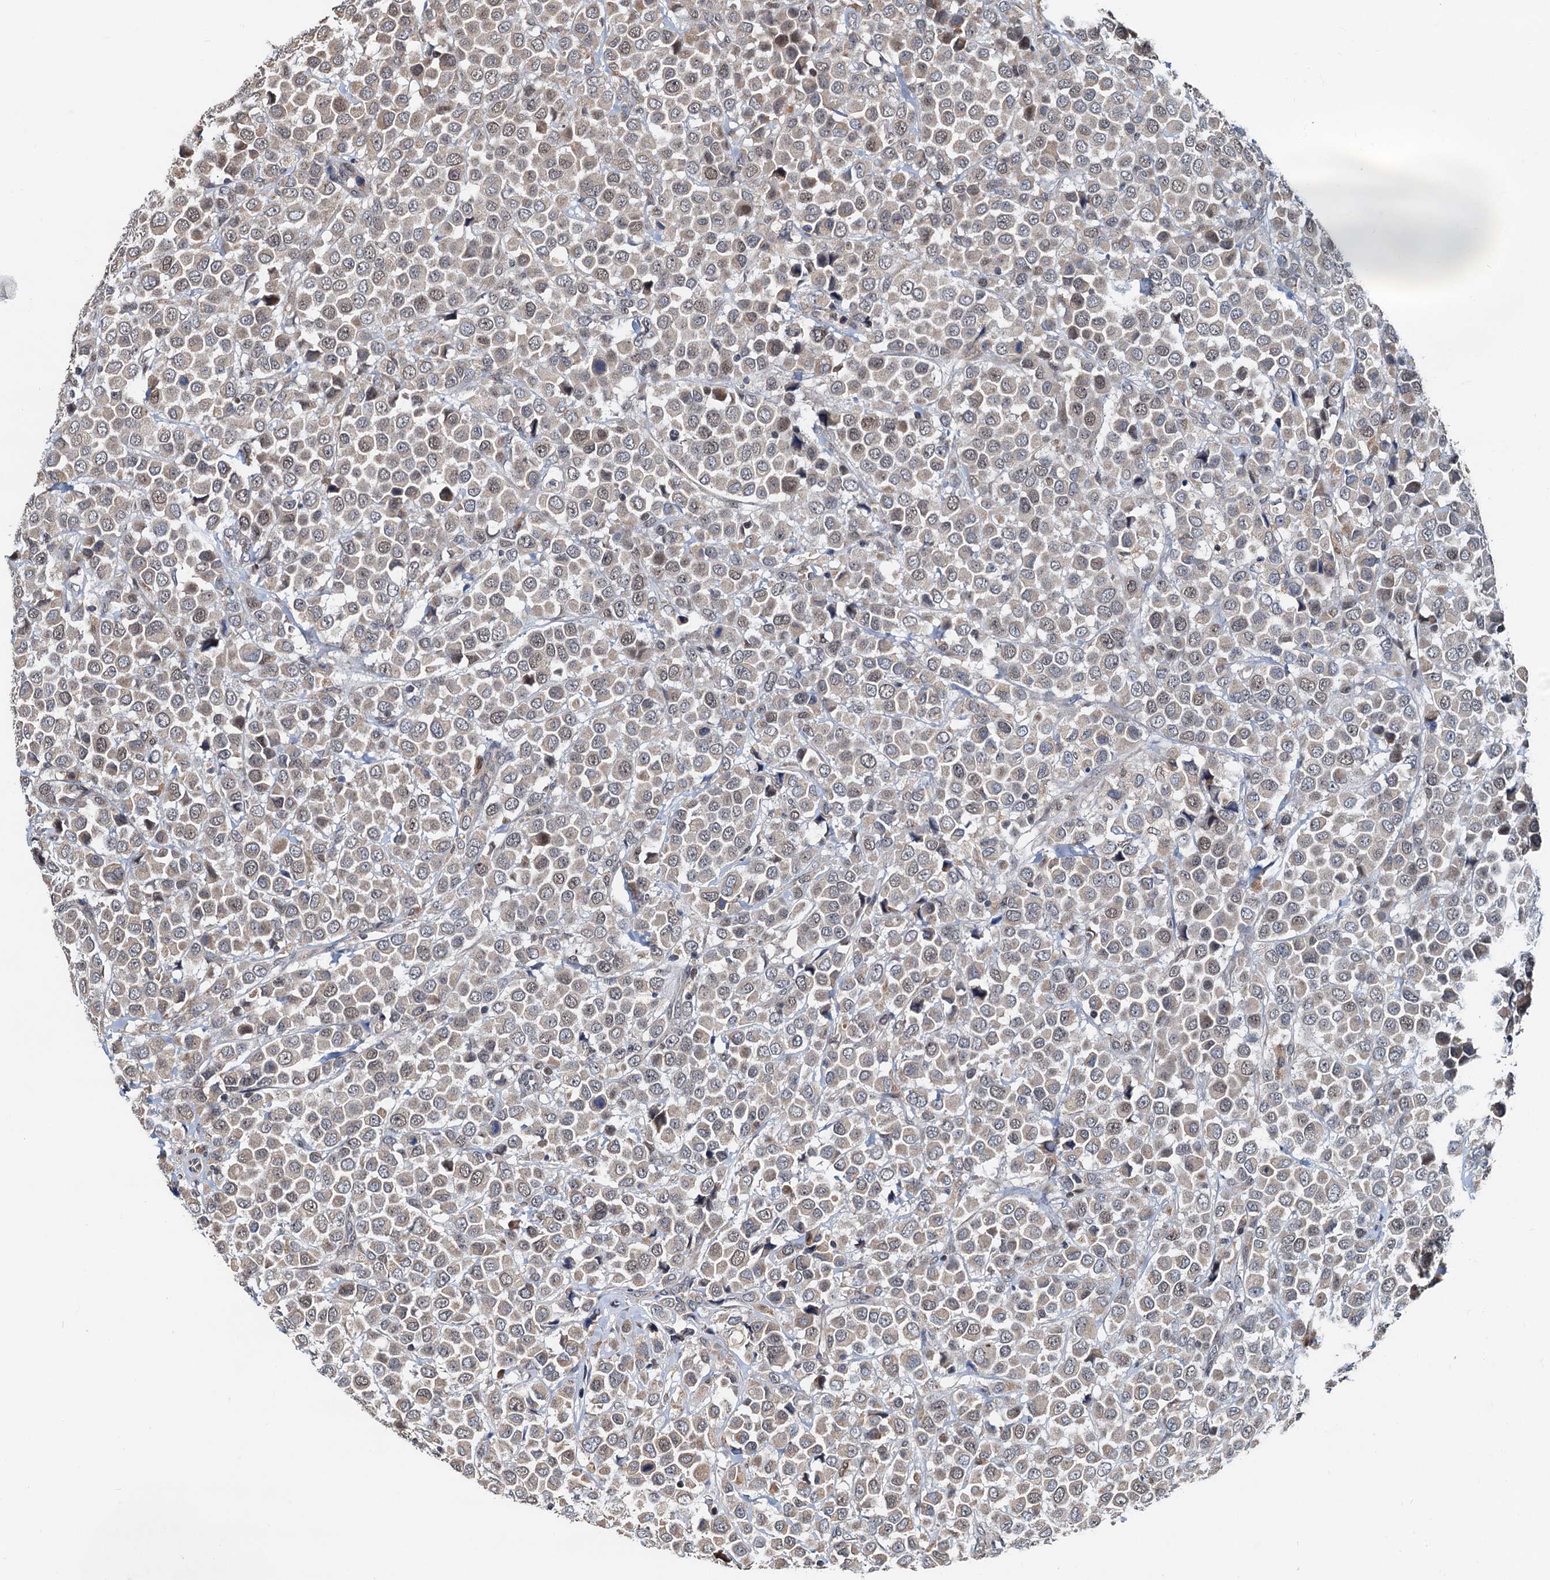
{"staining": {"intensity": "weak", "quantity": "25%-75%", "location": "cytoplasmic/membranous,nuclear"}, "tissue": "breast cancer", "cell_type": "Tumor cells", "image_type": "cancer", "snomed": [{"axis": "morphology", "description": "Duct carcinoma"}, {"axis": "topography", "description": "Breast"}], "caption": "A high-resolution image shows immunohistochemistry (IHC) staining of infiltrating ductal carcinoma (breast), which exhibits weak cytoplasmic/membranous and nuclear positivity in about 25%-75% of tumor cells.", "gene": "MCMBP", "patient": {"sex": "female", "age": 61}}